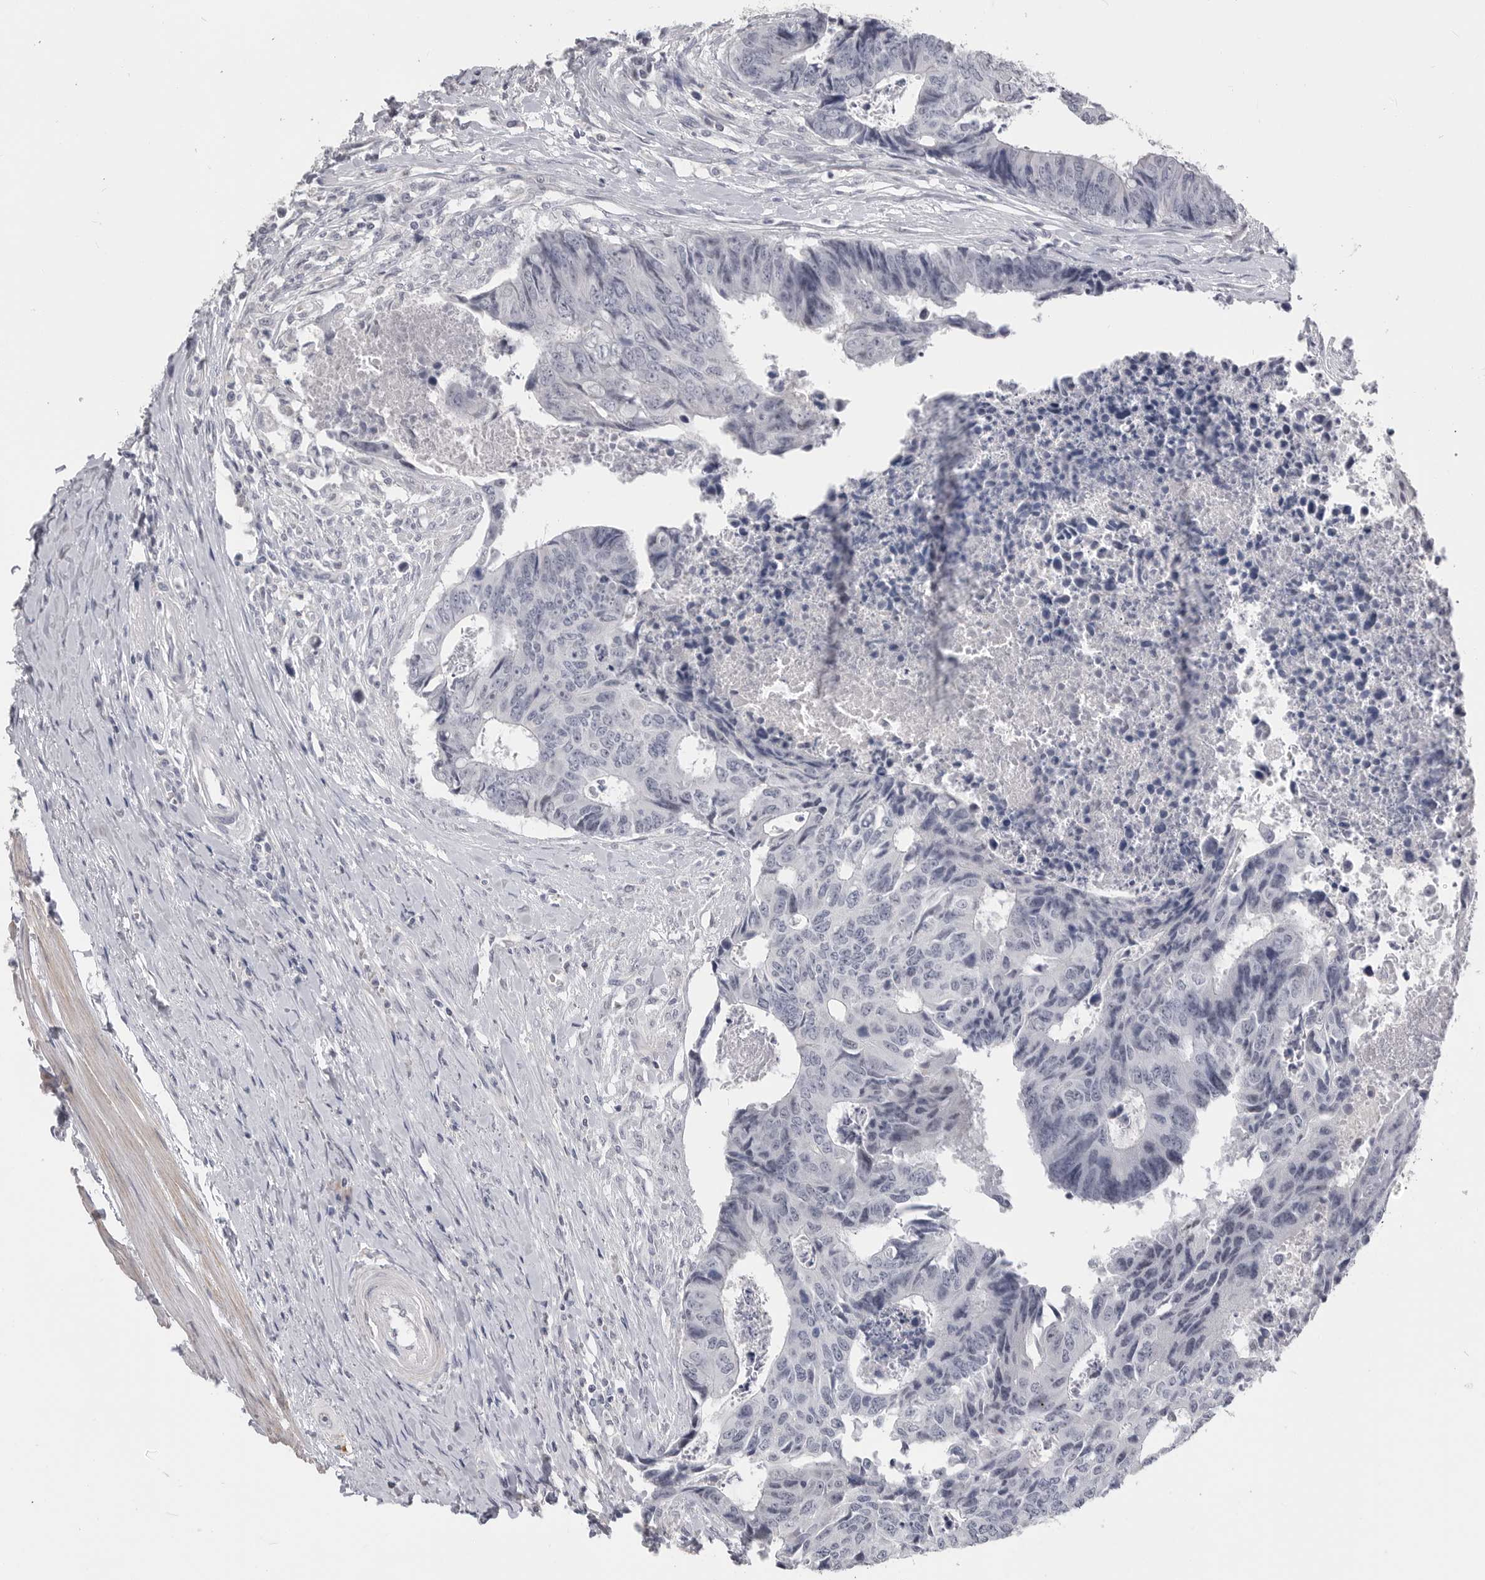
{"staining": {"intensity": "negative", "quantity": "none", "location": "none"}, "tissue": "colorectal cancer", "cell_type": "Tumor cells", "image_type": "cancer", "snomed": [{"axis": "morphology", "description": "Adenocarcinoma, NOS"}, {"axis": "topography", "description": "Rectum"}], "caption": "DAB immunohistochemical staining of colorectal cancer (adenocarcinoma) demonstrates no significant staining in tumor cells.", "gene": "PLEKHF1", "patient": {"sex": "male", "age": 84}}